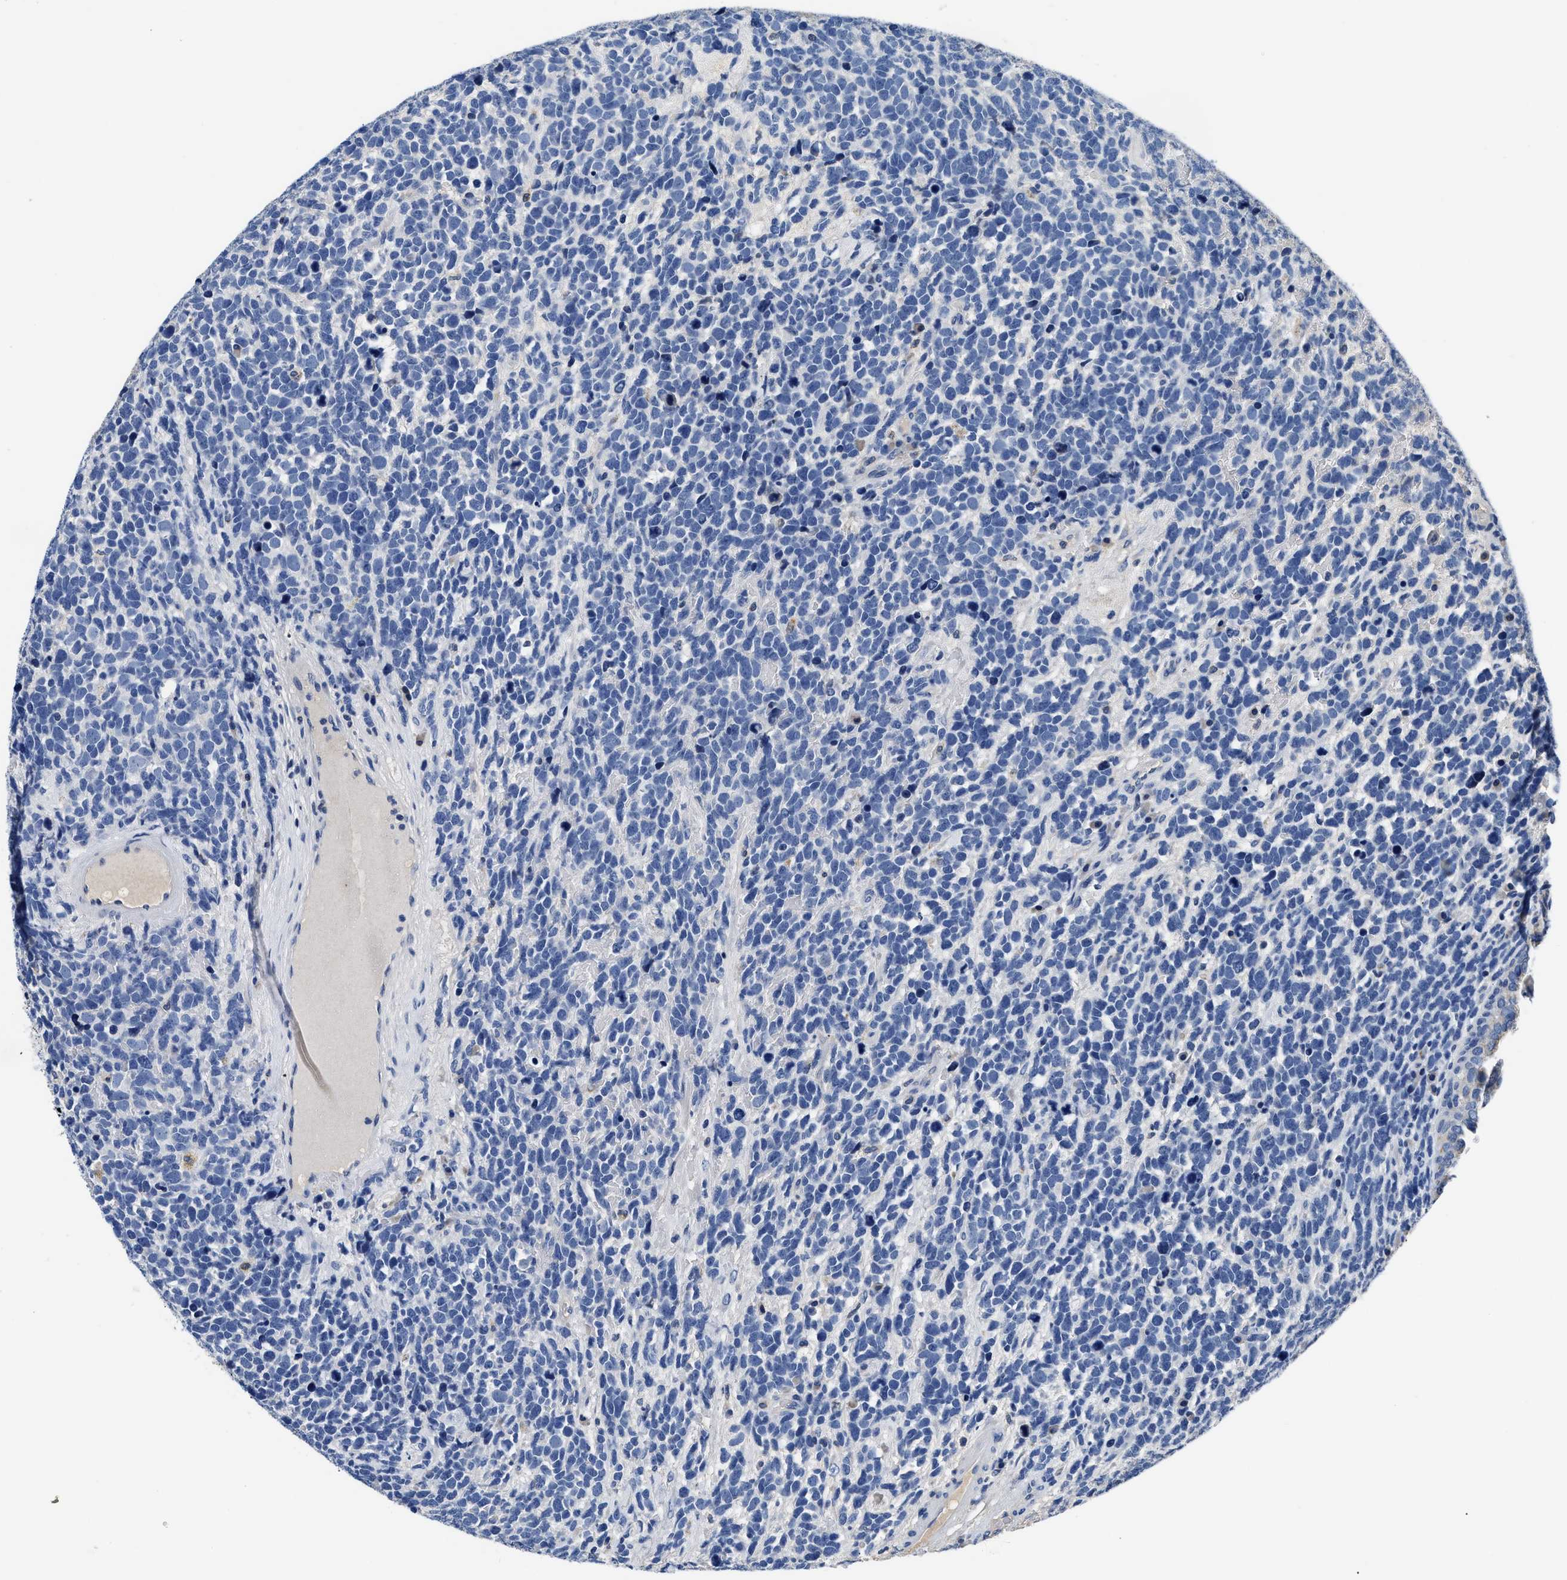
{"staining": {"intensity": "negative", "quantity": "none", "location": "none"}, "tissue": "urothelial cancer", "cell_type": "Tumor cells", "image_type": "cancer", "snomed": [{"axis": "morphology", "description": "Urothelial carcinoma, High grade"}, {"axis": "topography", "description": "Urinary bladder"}], "caption": "Immunohistochemistry (IHC) micrograph of neoplastic tissue: urothelial cancer stained with DAB demonstrates no significant protein positivity in tumor cells.", "gene": "PCK2", "patient": {"sex": "female", "age": 82}}